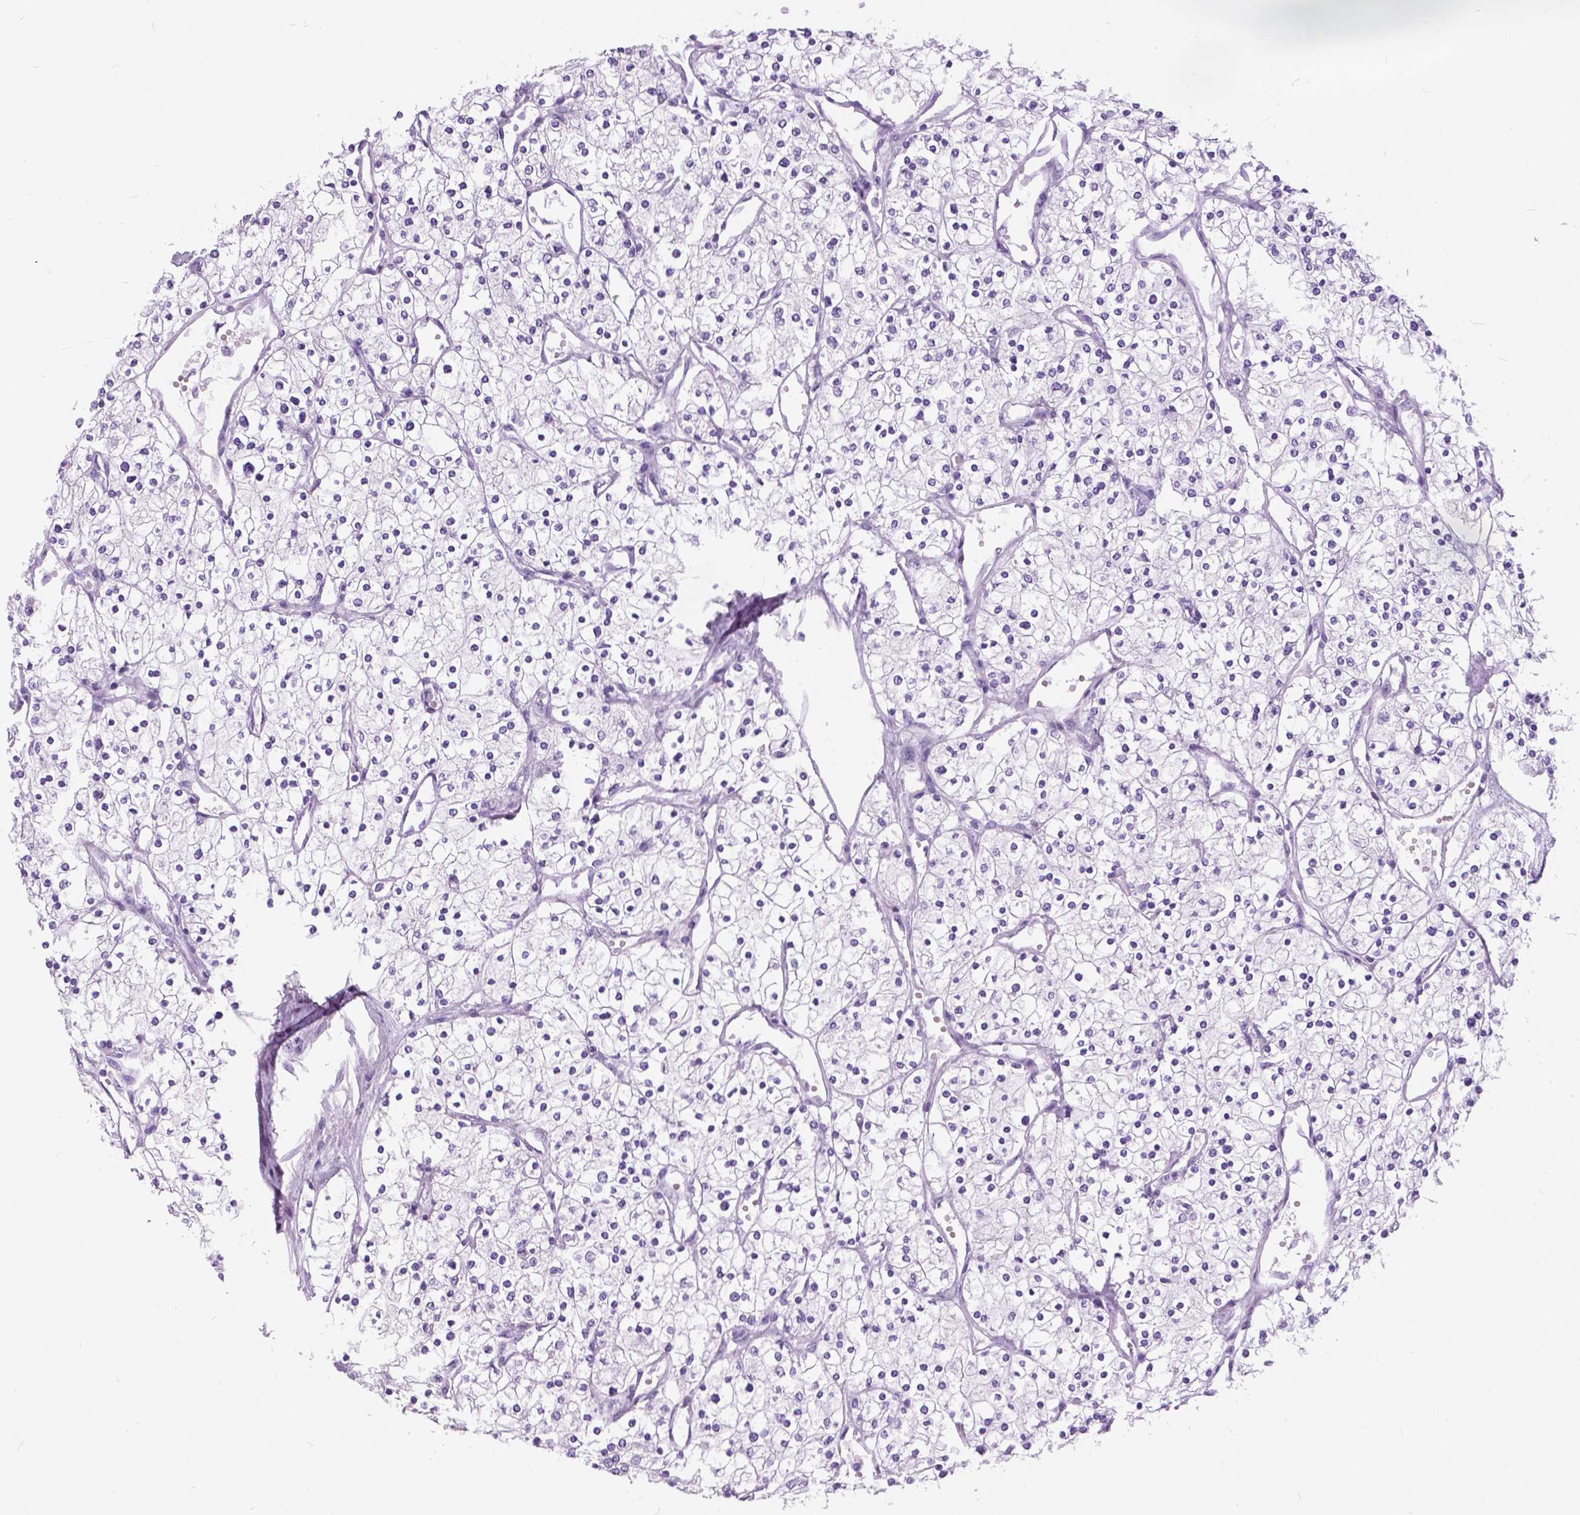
{"staining": {"intensity": "negative", "quantity": "none", "location": "none"}, "tissue": "renal cancer", "cell_type": "Tumor cells", "image_type": "cancer", "snomed": [{"axis": "morphology", "description": "Adenocarcinoma, NOS"}, {"axis": "topography", "description": "Kidney"}], "caption": "A high-resolution histopathology image shows IHC staining of renal cancer, which reveals no significant expression in tumor cells.", "gene": "MYOM1", "patient": {"sex": "male", "age": 80}}